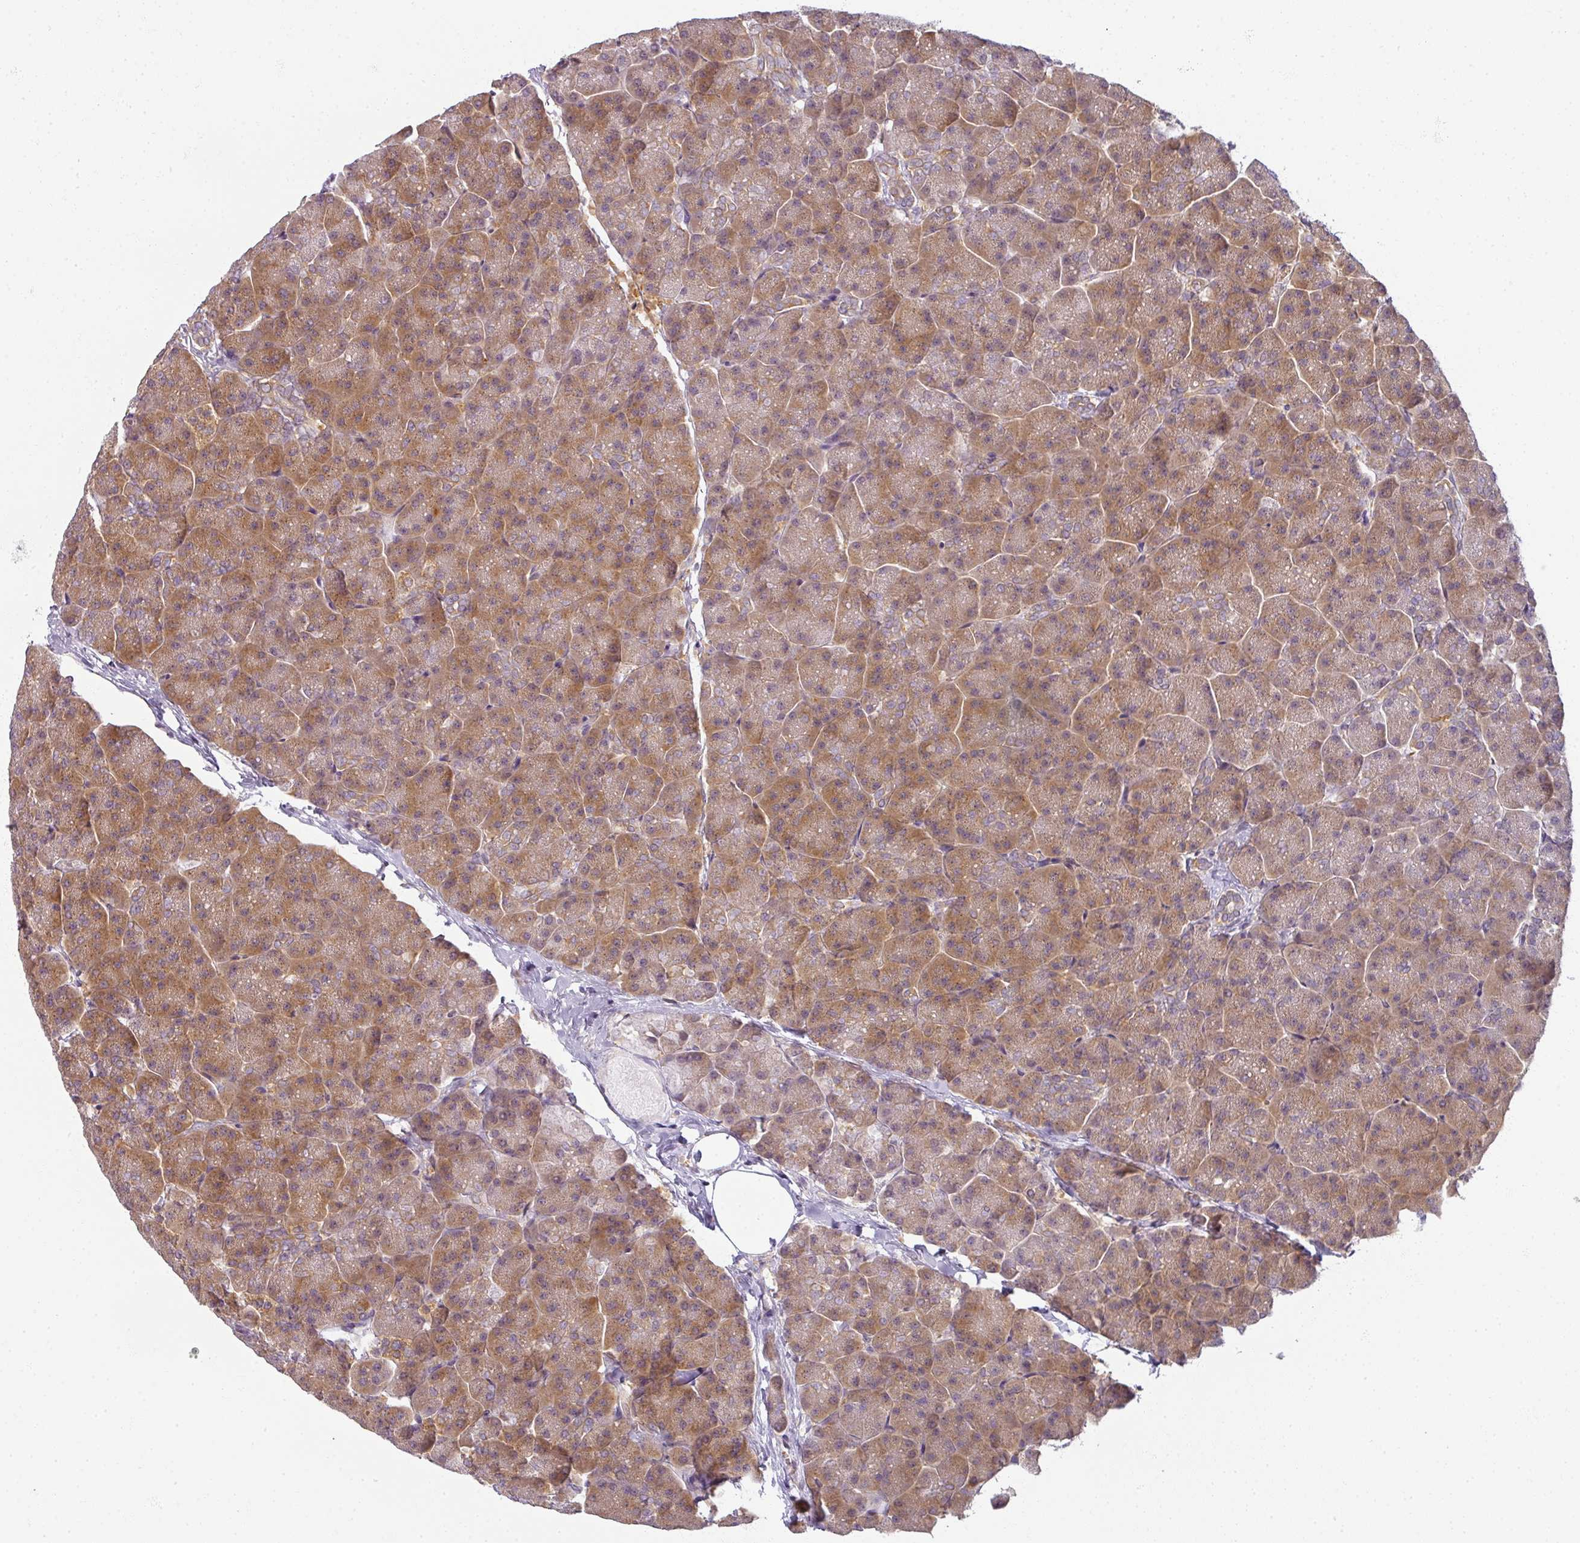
{"staining": {"intensity": "moderate", "quantity": ">75%", "location": "cytoplasmic/membranous"}, "tissue": "pancreas", "cell_type": "Exocrine glandular cells", "image_type": "normal", "snomed": [{"axis": "morphology", "description": "Normal tissue, NOS"}, {"axis": "topography", "description": "Pancreas"}, {"axis": "topography", "description": "Peripheral nerve tissue"}], "caption": "Moderate cytoplasmic/membranous expression for a protein is identified in approximately >75% of exocrine glandular cells of unremarkable pancreas using IHC.", "gene": "AGPAT4", "patient": {"sex": "male", "age": 54}}